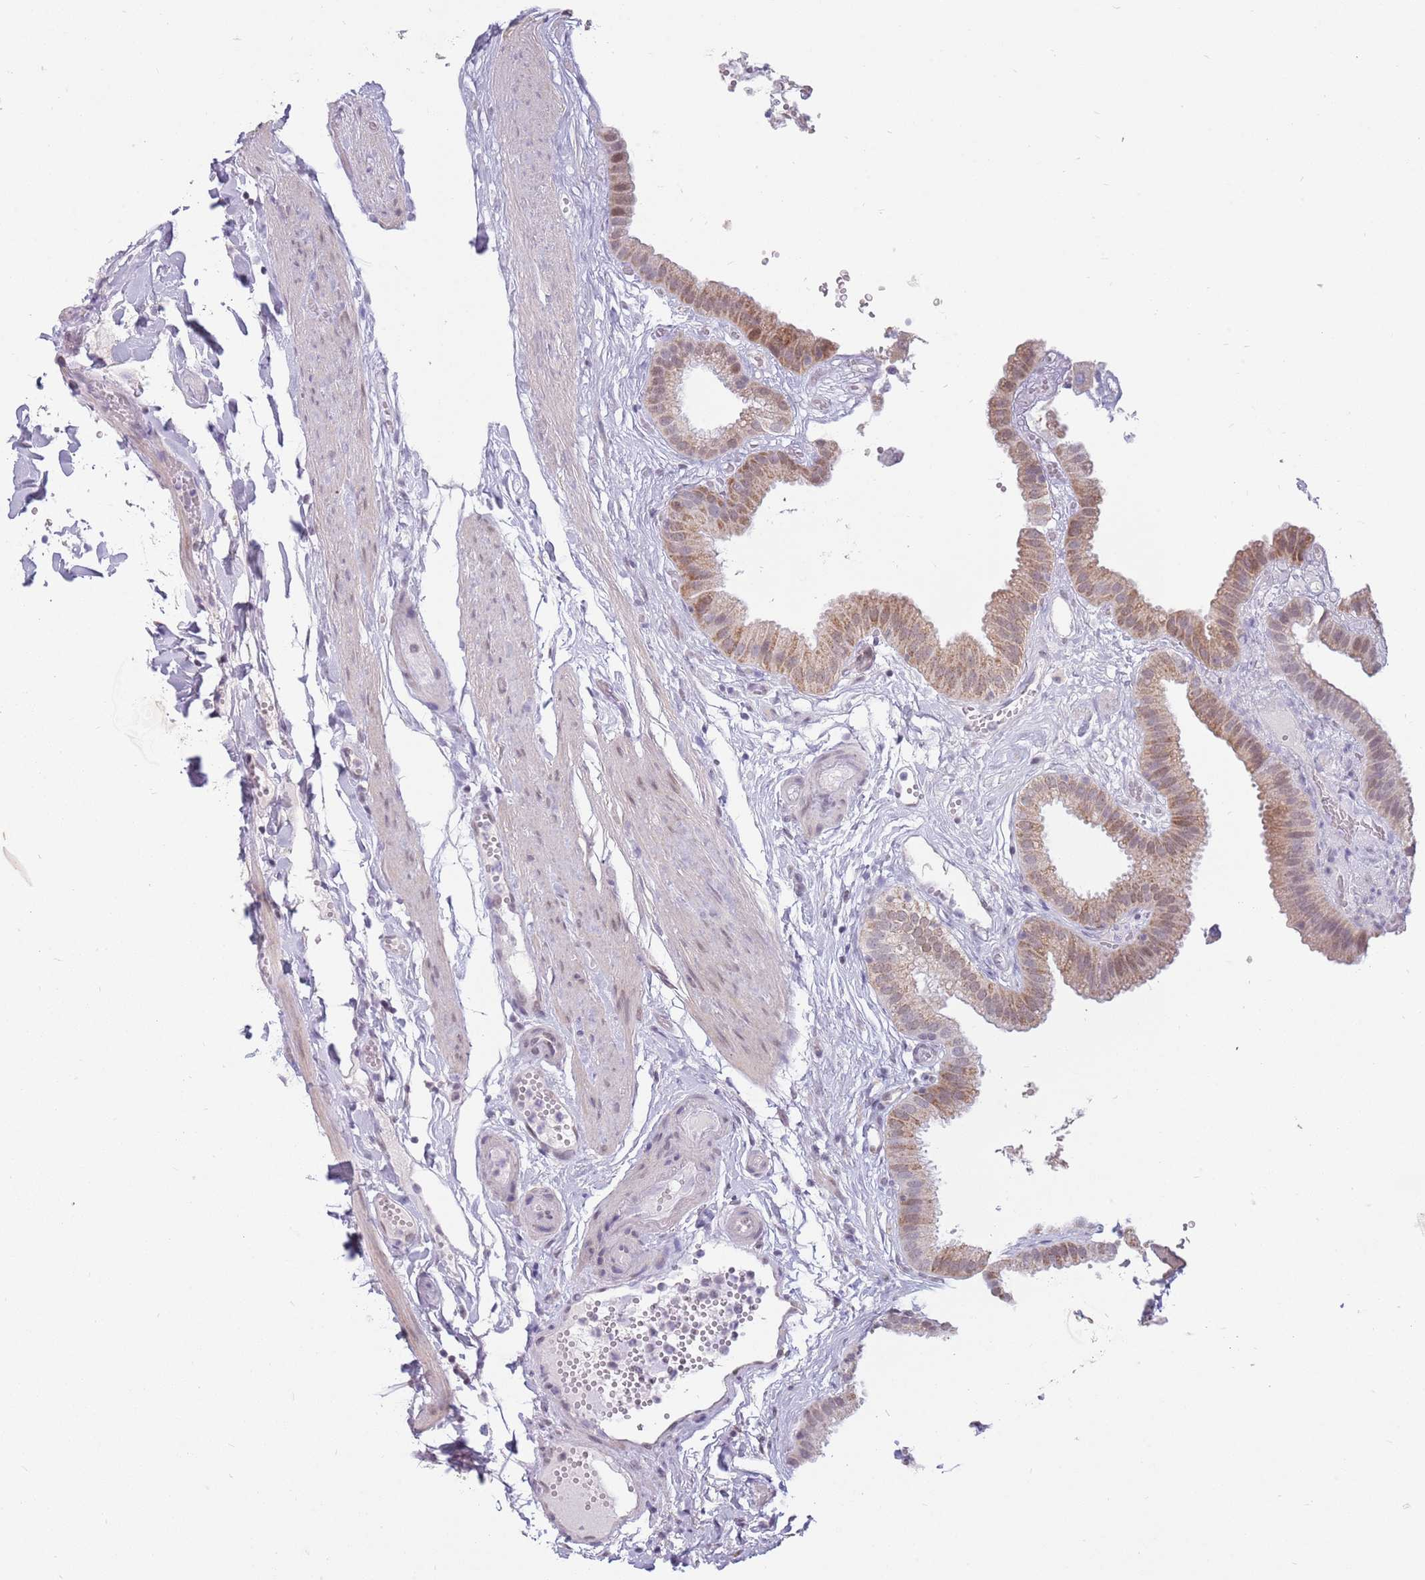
{"staining": {"intensity": "moderate", "quantity": "25%-75%", "location": "cytoplasmic/membranous,nuclear"}, "tissue": "gallbladder", "cell_type": "Glandular cells", "image_type": "normal", "snomed": [{"axis": "morphology", "description": "Normal tissue, NOS"}, {"axis": "topography", "description": "Gallbladder"}], "caption": "Protein staining of normal gallbladder exhibits moderate cytoplasmic/membranous,nuclear expression in approximately 25%-75% of glandular cells. (IHC, brightfield microscopy, high magnification).", "gene": "ZNF574", "patient": {"sex": "female", "age": 61}}